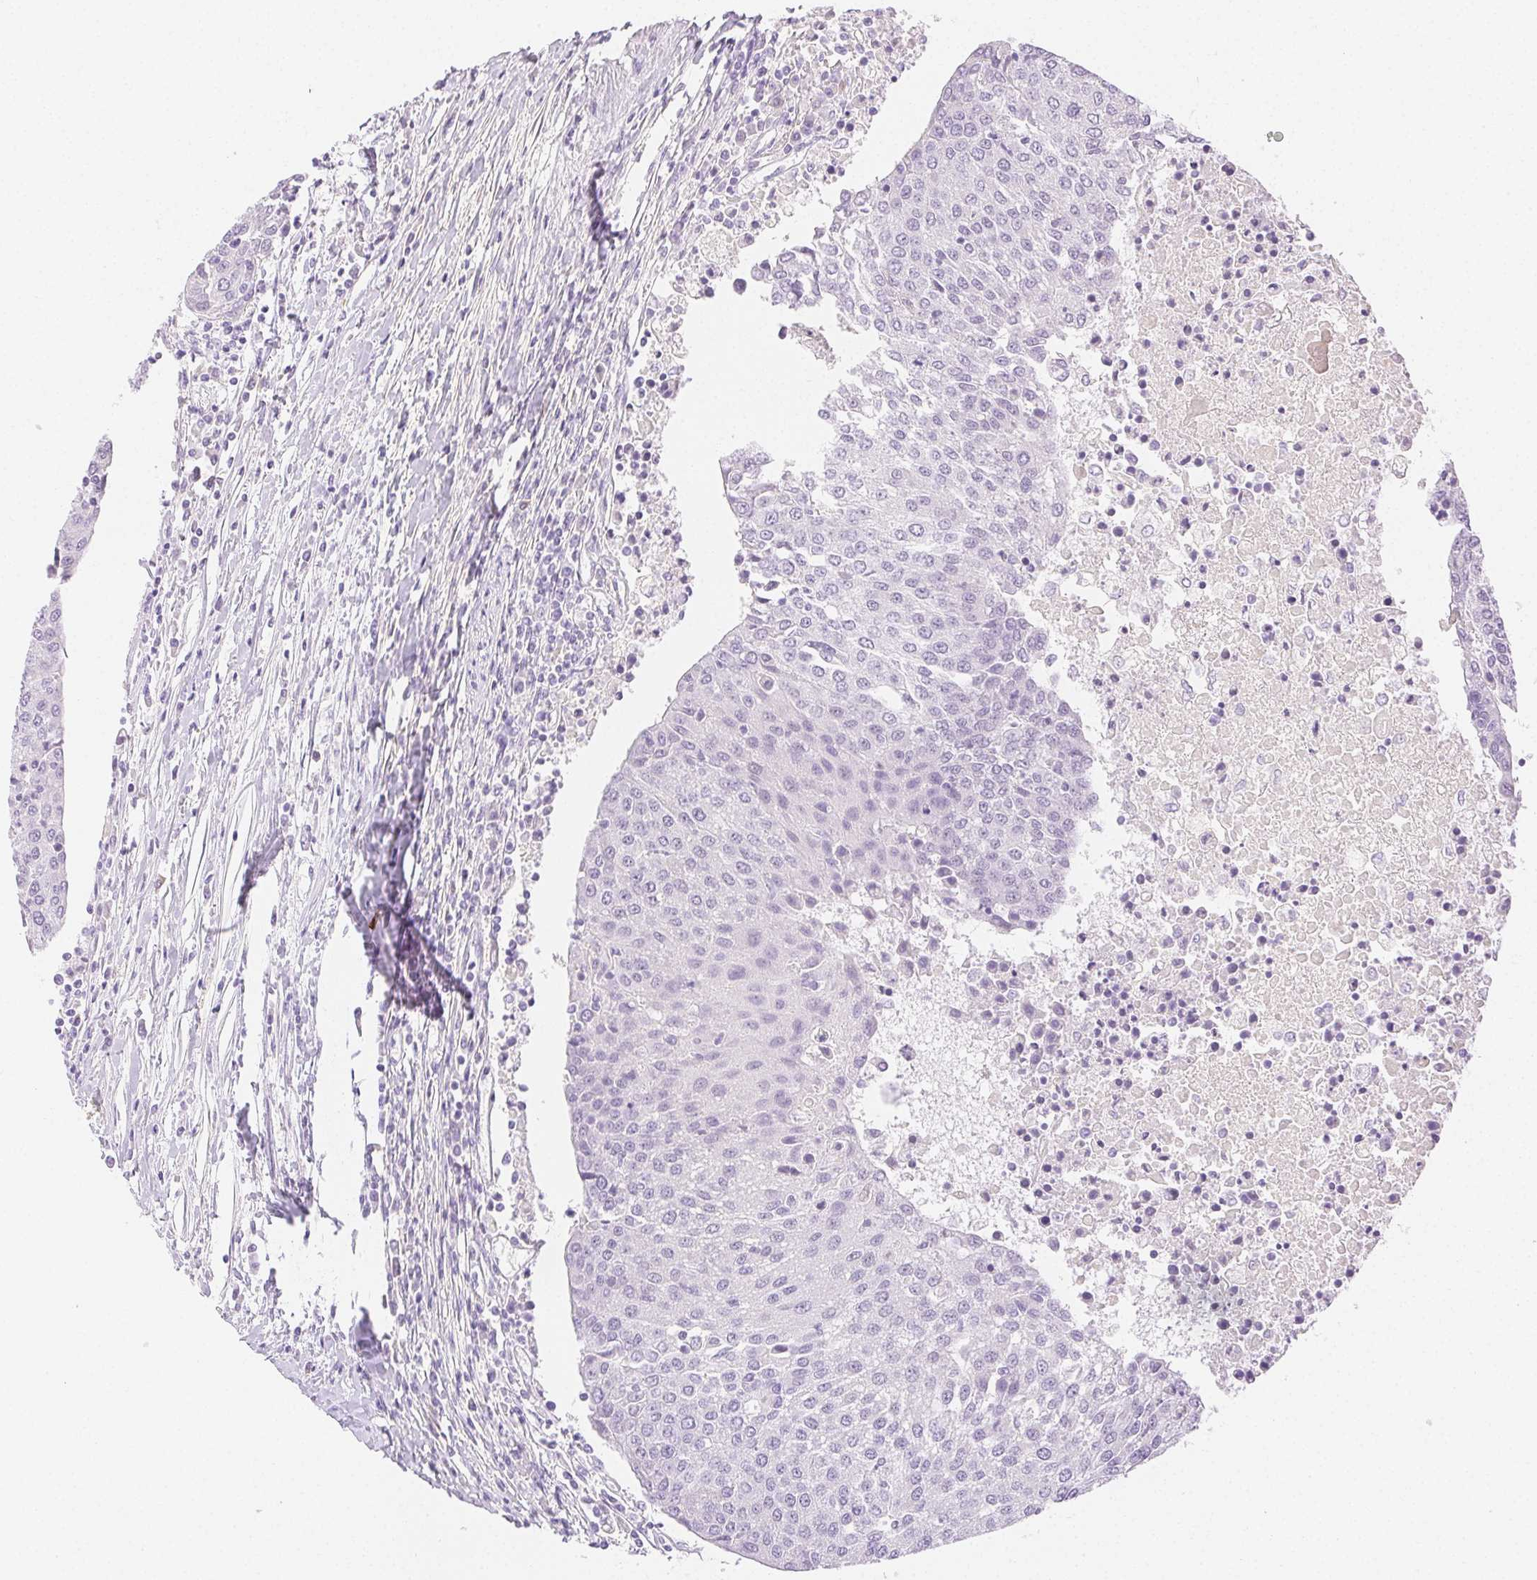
{"staining": {"intensity": "negative", "quantity": "none", "location": "none"}, "tissue": "urothelial cancer", "cell_type": "Tumor cells", "image_type": "cancer", "snomed": [{"axis": "morphology", "description": "Urothelial carcinoma, High grade"}, {"axis": "topography", "description": "Urinary bladder"}], "caption": "Immunohistochemistry (IHC) photomicrograph of human urothelial cancer stained for a protein (brown), which reveals no expression in tumor cells.", "gene": "SPACA4", "patient": {"sex": "female", "age": 85}}